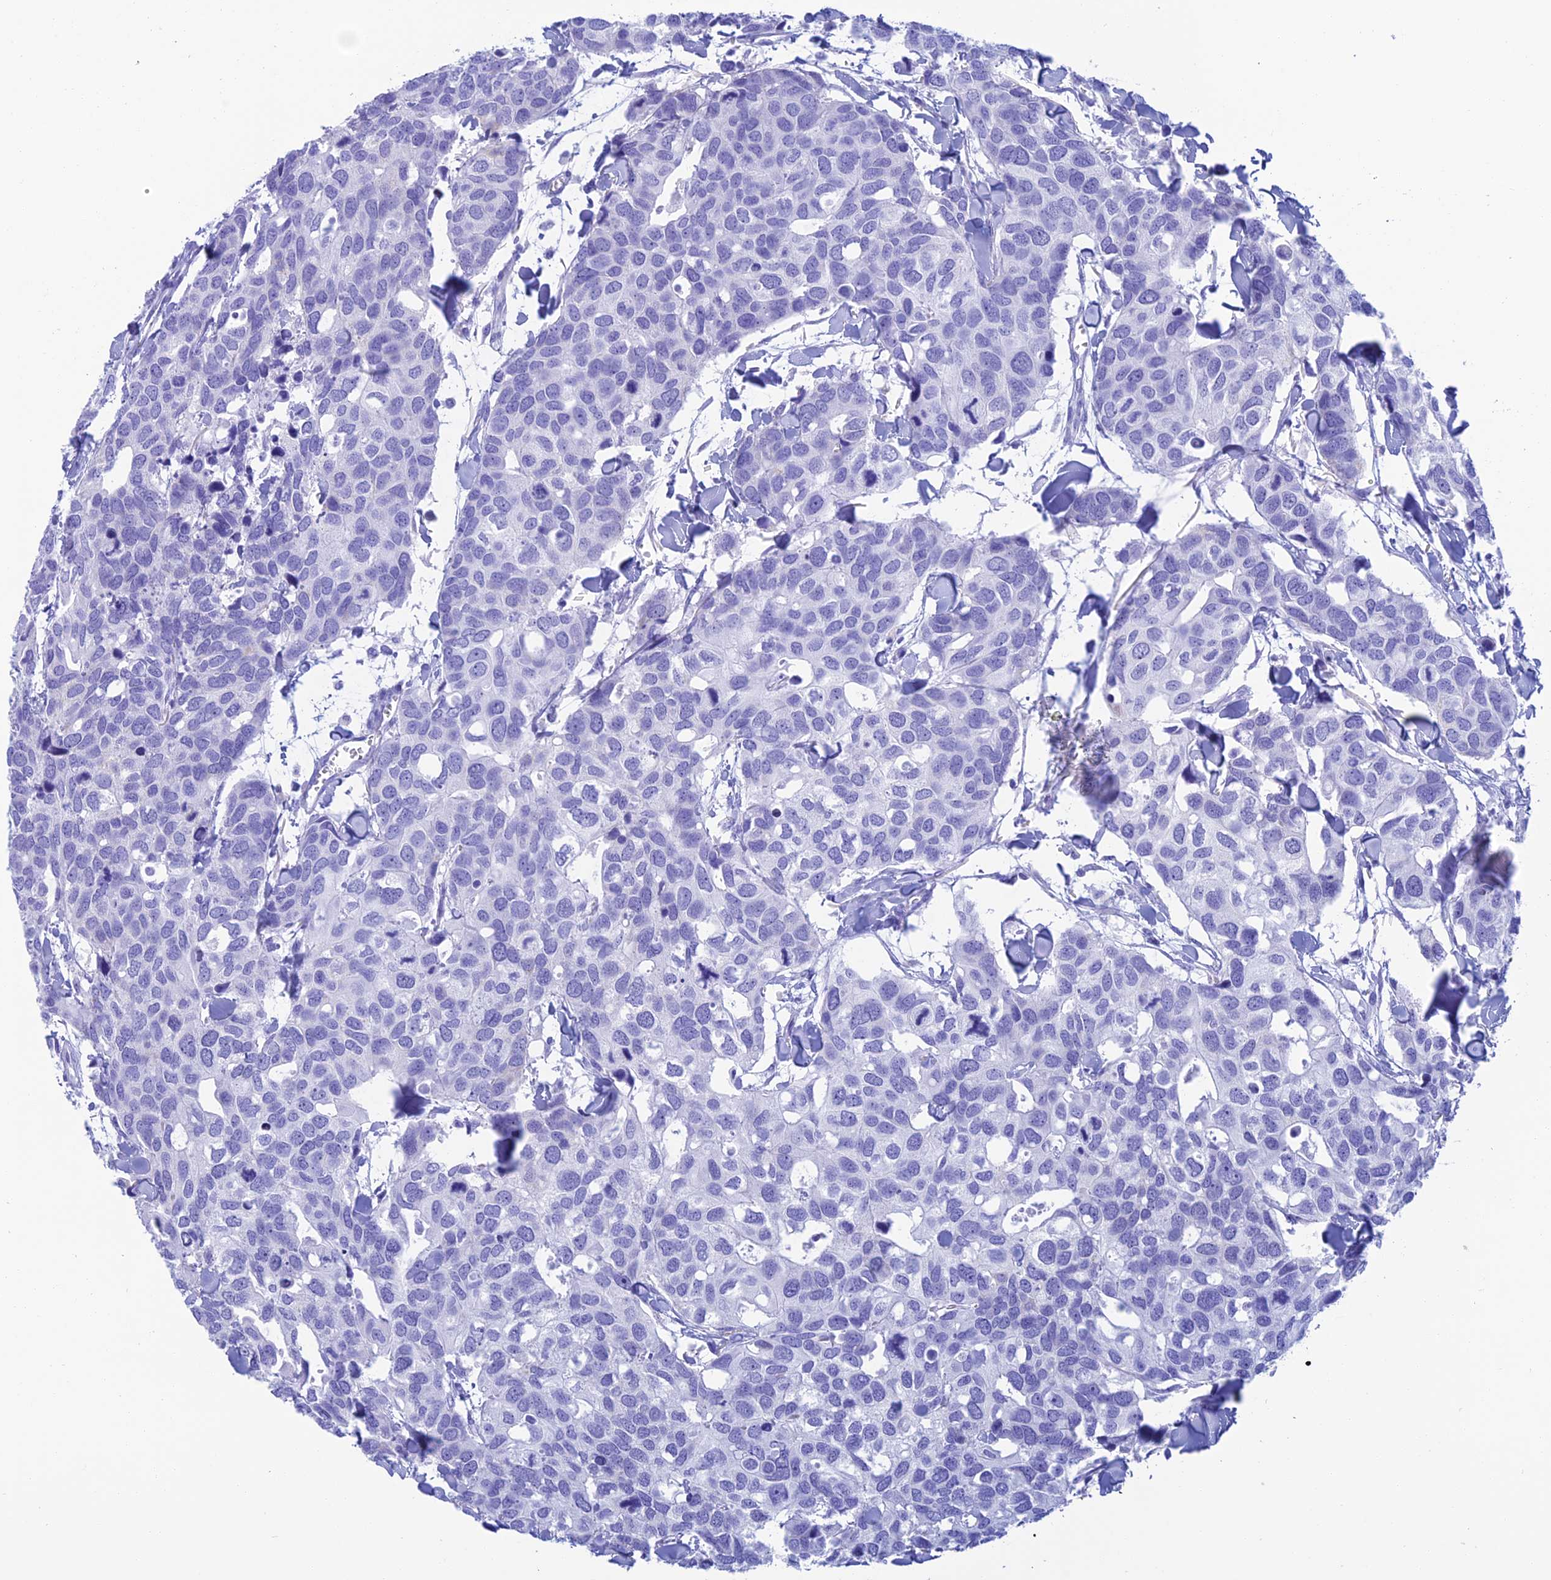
{"staining": {"intensity": "negative", "quantity": "none", "location": "none"}, "tissue": "breast cancer", "cell_type": "Tumor cells", "image_type": "cancer", "snomed": [{"axis": "morphology", "description": "Duct carcinoma"}, {"axis": "topography", "description": "Breast"}], "caption": "Tumor cells show no significant protein positivity in breast cancer.", "gene": "NXPE4", "patient": {"sex": "female", "age": 83}}